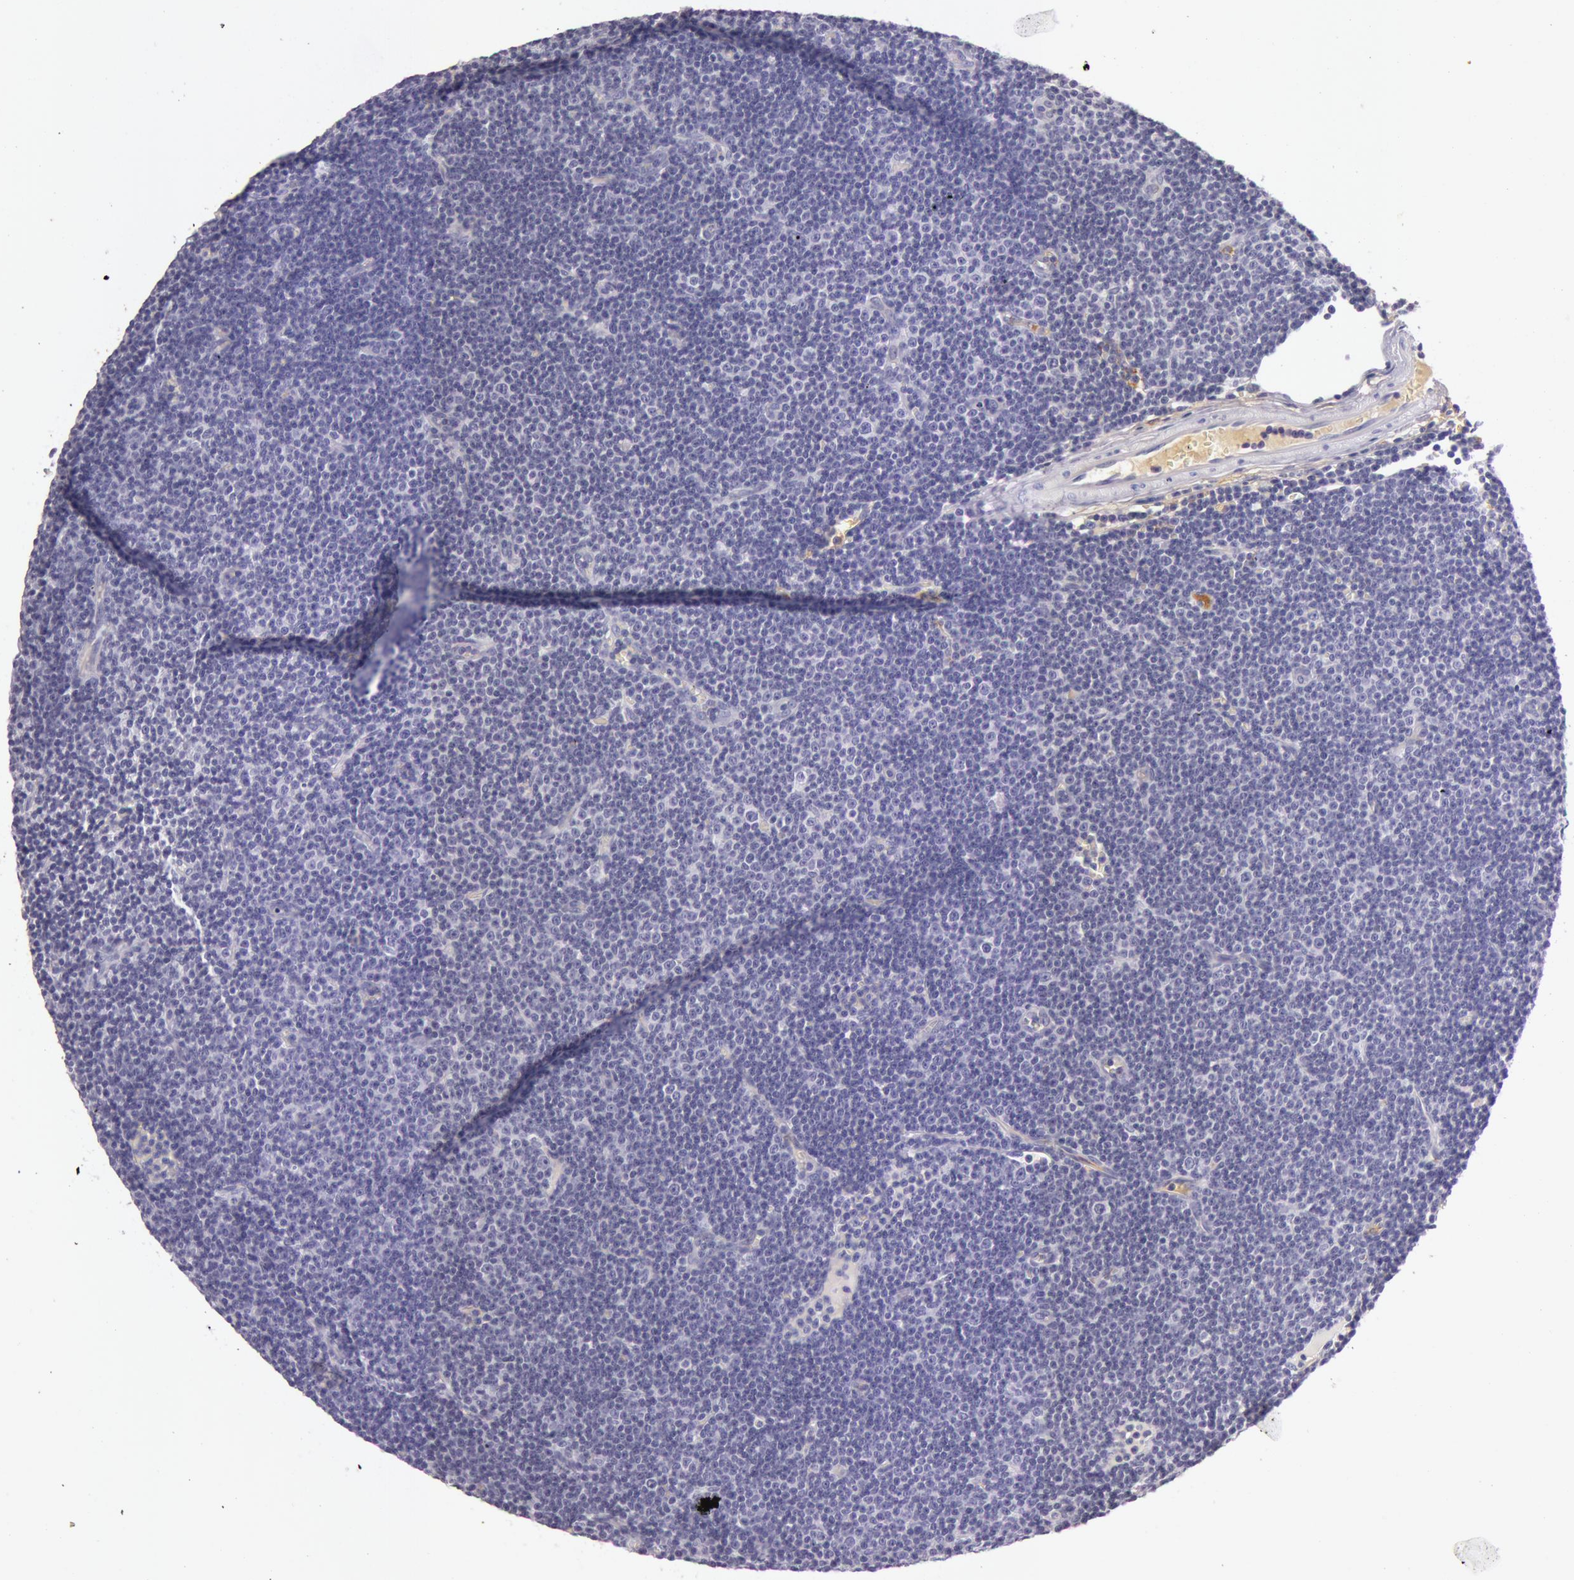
{"staining": {"intensity": "negative", "quantity": "none", "location": "none"}, "tissue": "lymphoma", "cell_type": "Tumor cells", "image_type": "cancer", "snomed": [{"axis": "morphology", "description": "Malignant lymphoma, non-Hodgkin's type, Low grade"}, {"axis": "topography", "description": "Lymph node"}], "caption": "Image shows no protein positivity in tumor cells of low-grade malignant lymphoma, non-Hodgkin's type tissue. Nuclei are stained in blue.", "gene": "C4BPA", "patient": {"sex": "male", "age": 57}}